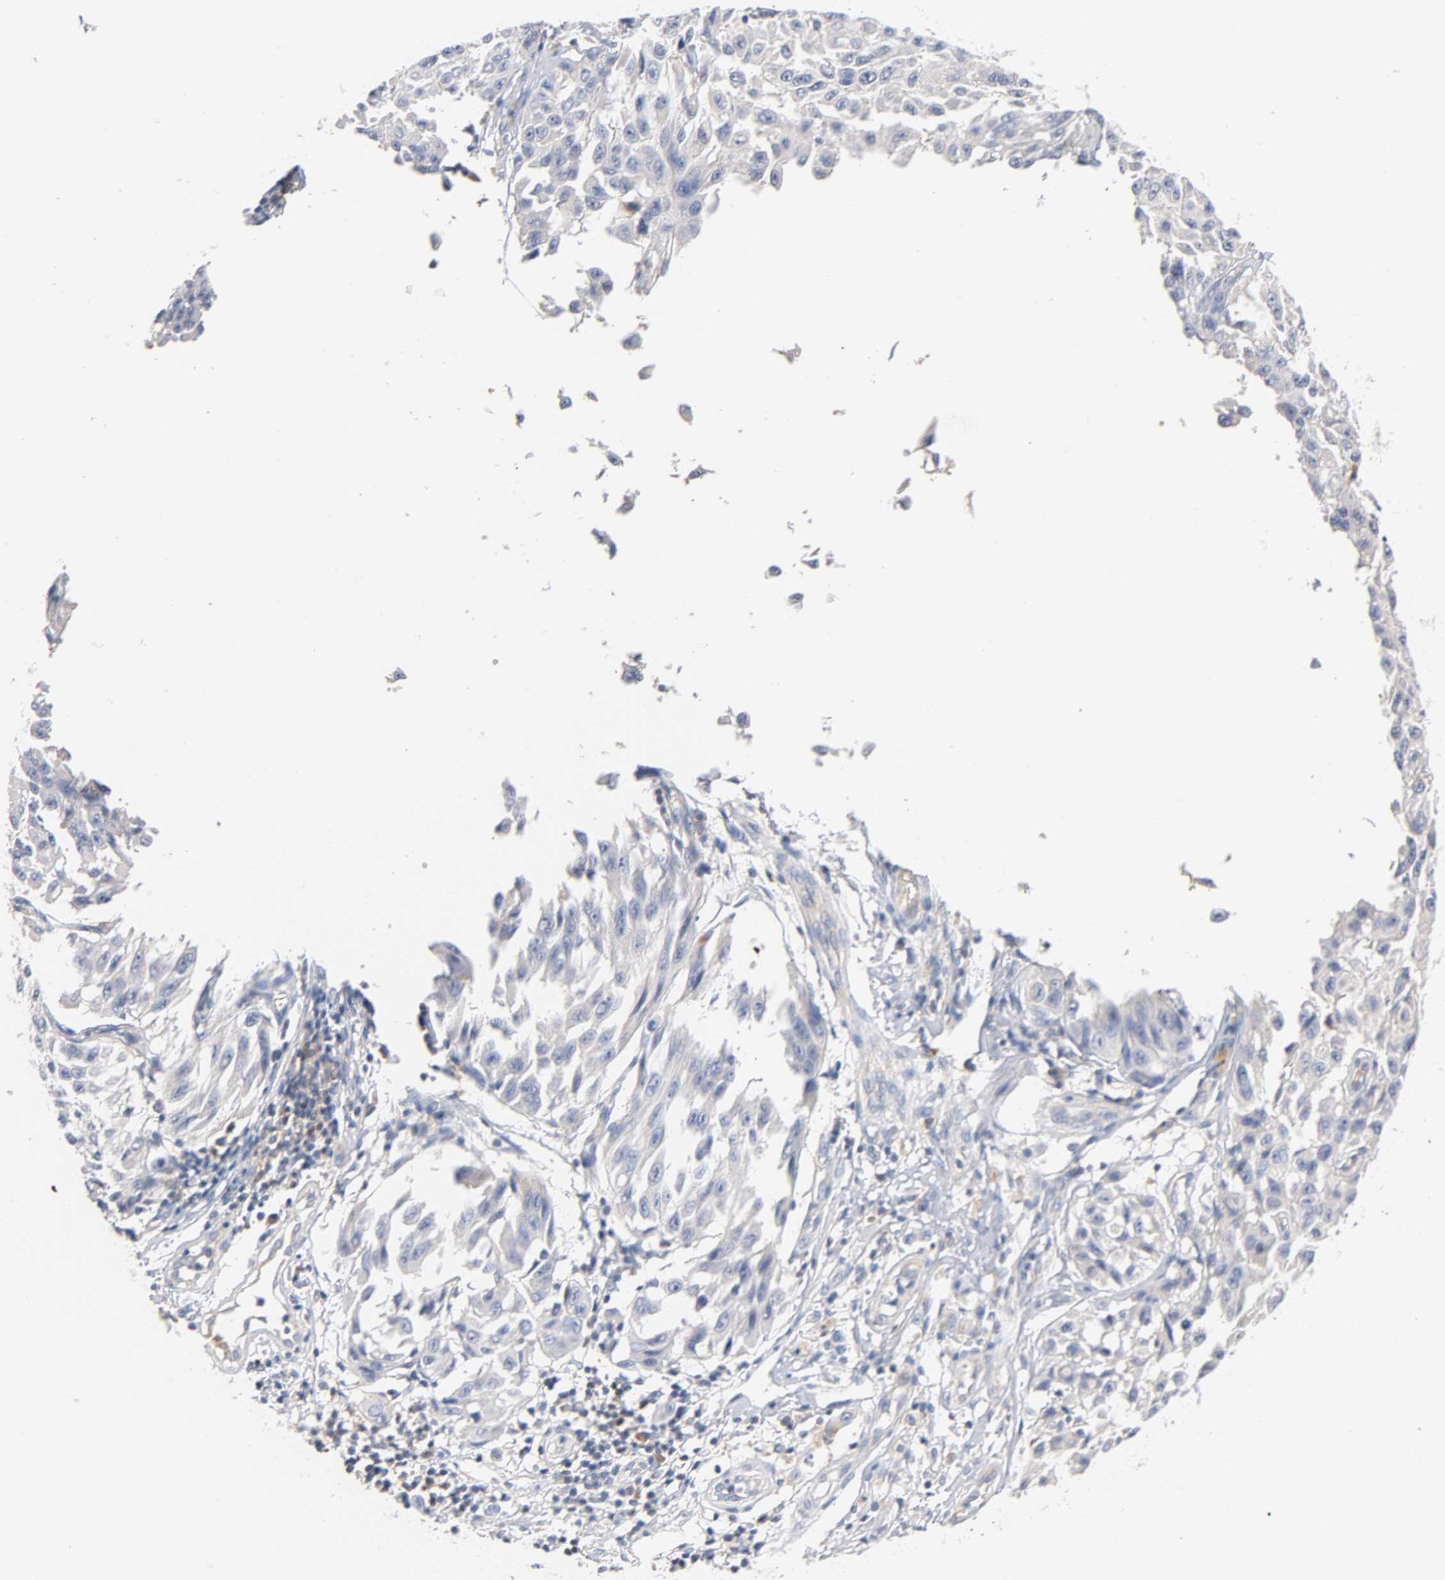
{"staining": {"intensity": "negative", "quantity": "none", "location": "none"}, "tissue": "melanoma", "cell_type": "Tumor cells", "image_type": "cancer", "snomed": [{"axis": "morphology", "description": "Malignant melanoma, NOS"}, {"axis": "topography", "description": "Skin"}], "caption": "Melanoma was stained to show a protein in brown. There is no significant expression in tumor cells. (Stains: DAB (3,3'-diaminobenzidine) immunohistochemistry with hematoxylin counter stain, Microscopy: brightfield microscopy at high magnification).", "gene": "MALT1", "patient": {"sex": "male", "age": 30}}